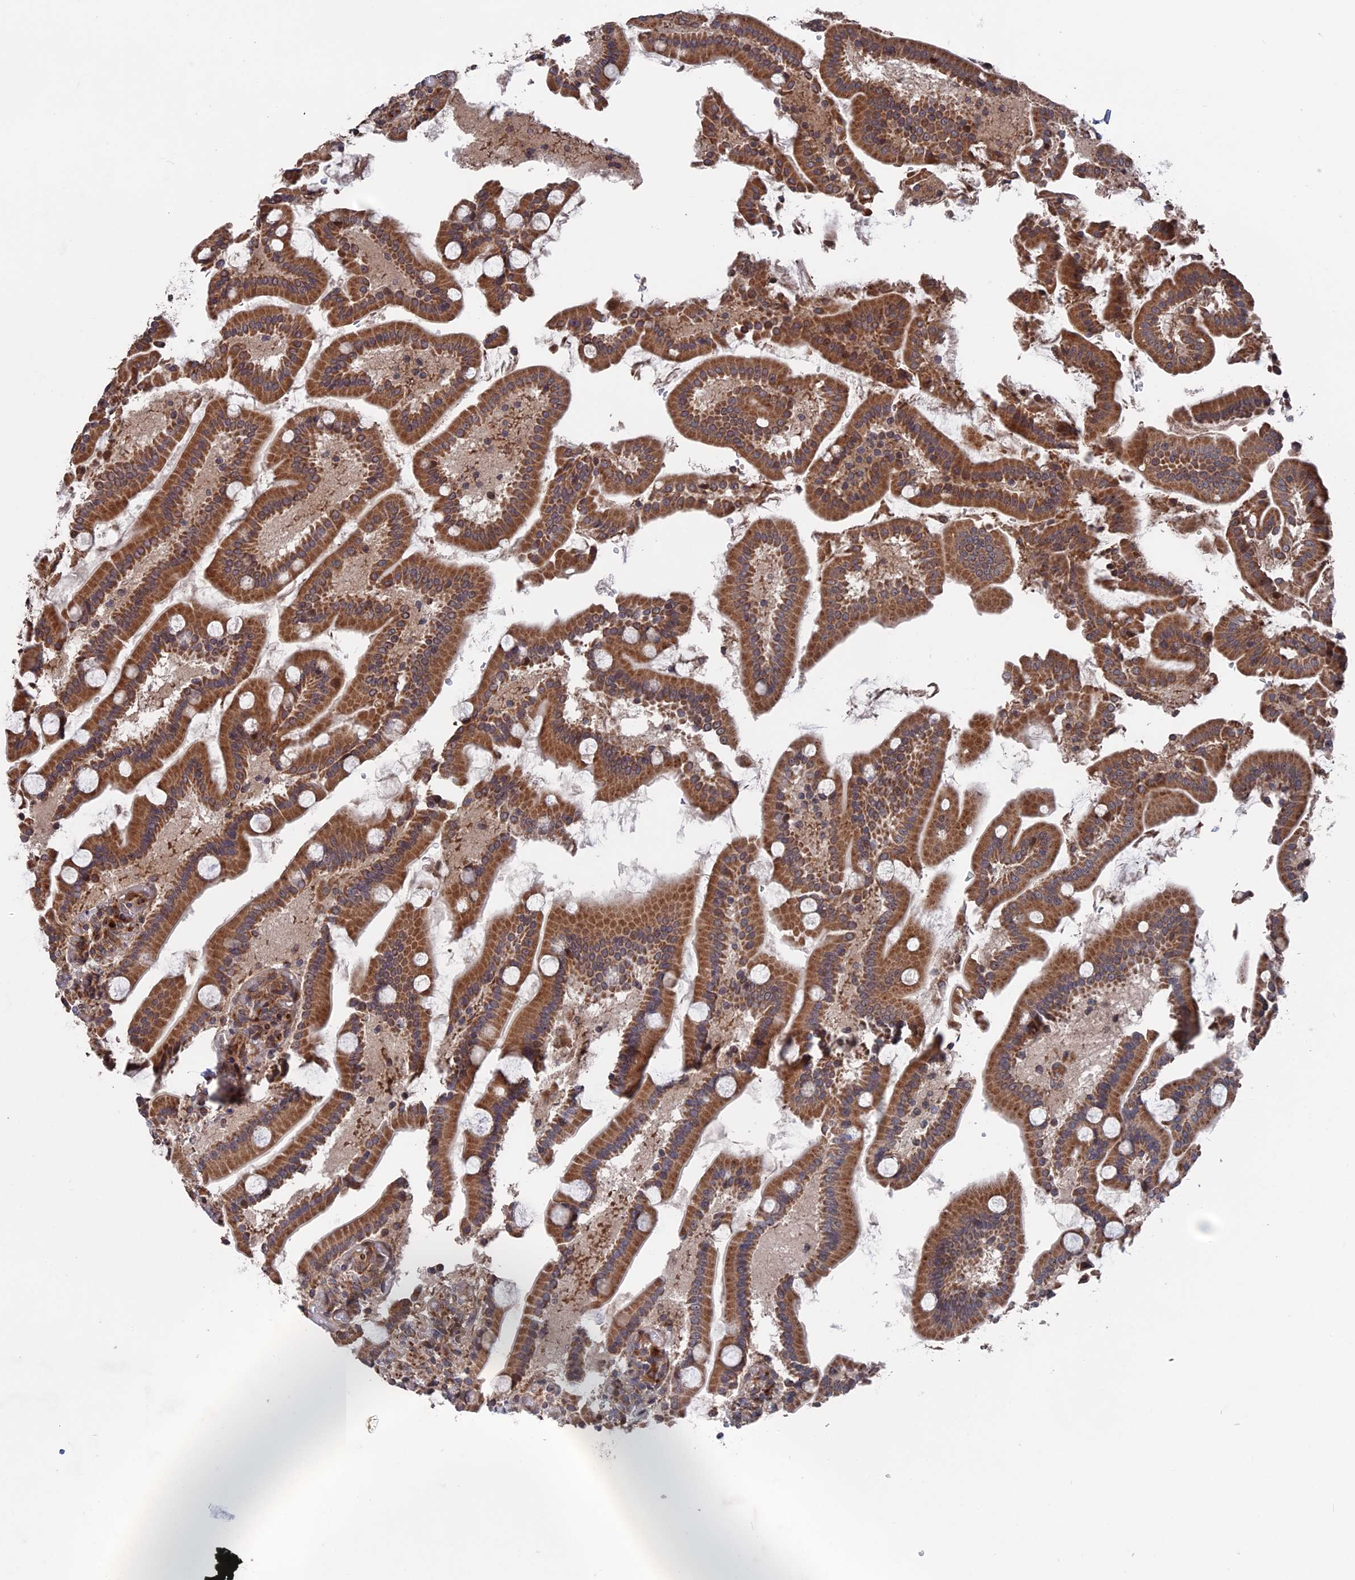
{"staining": {"intensity": "strong", "quantity": ">75%", "location": "cytoplasmic/membranous"}, "tissue": "duodenum", "cell_type": "Glandular cells", "image_type": "normal", "snomed": [{"axis": "morphology", "description": "Normal tissue, NOS"}, {"axis": "topography", "description": "Duodenum"}], "caption": "The micrograph demonstrates staining of benign duodenum, revealing strong cytoplasmic/membranous protein staining (brown color) within glandular cells.", "gene": "PLA2G15", "patient": {"sex": "male", "age": 55}}